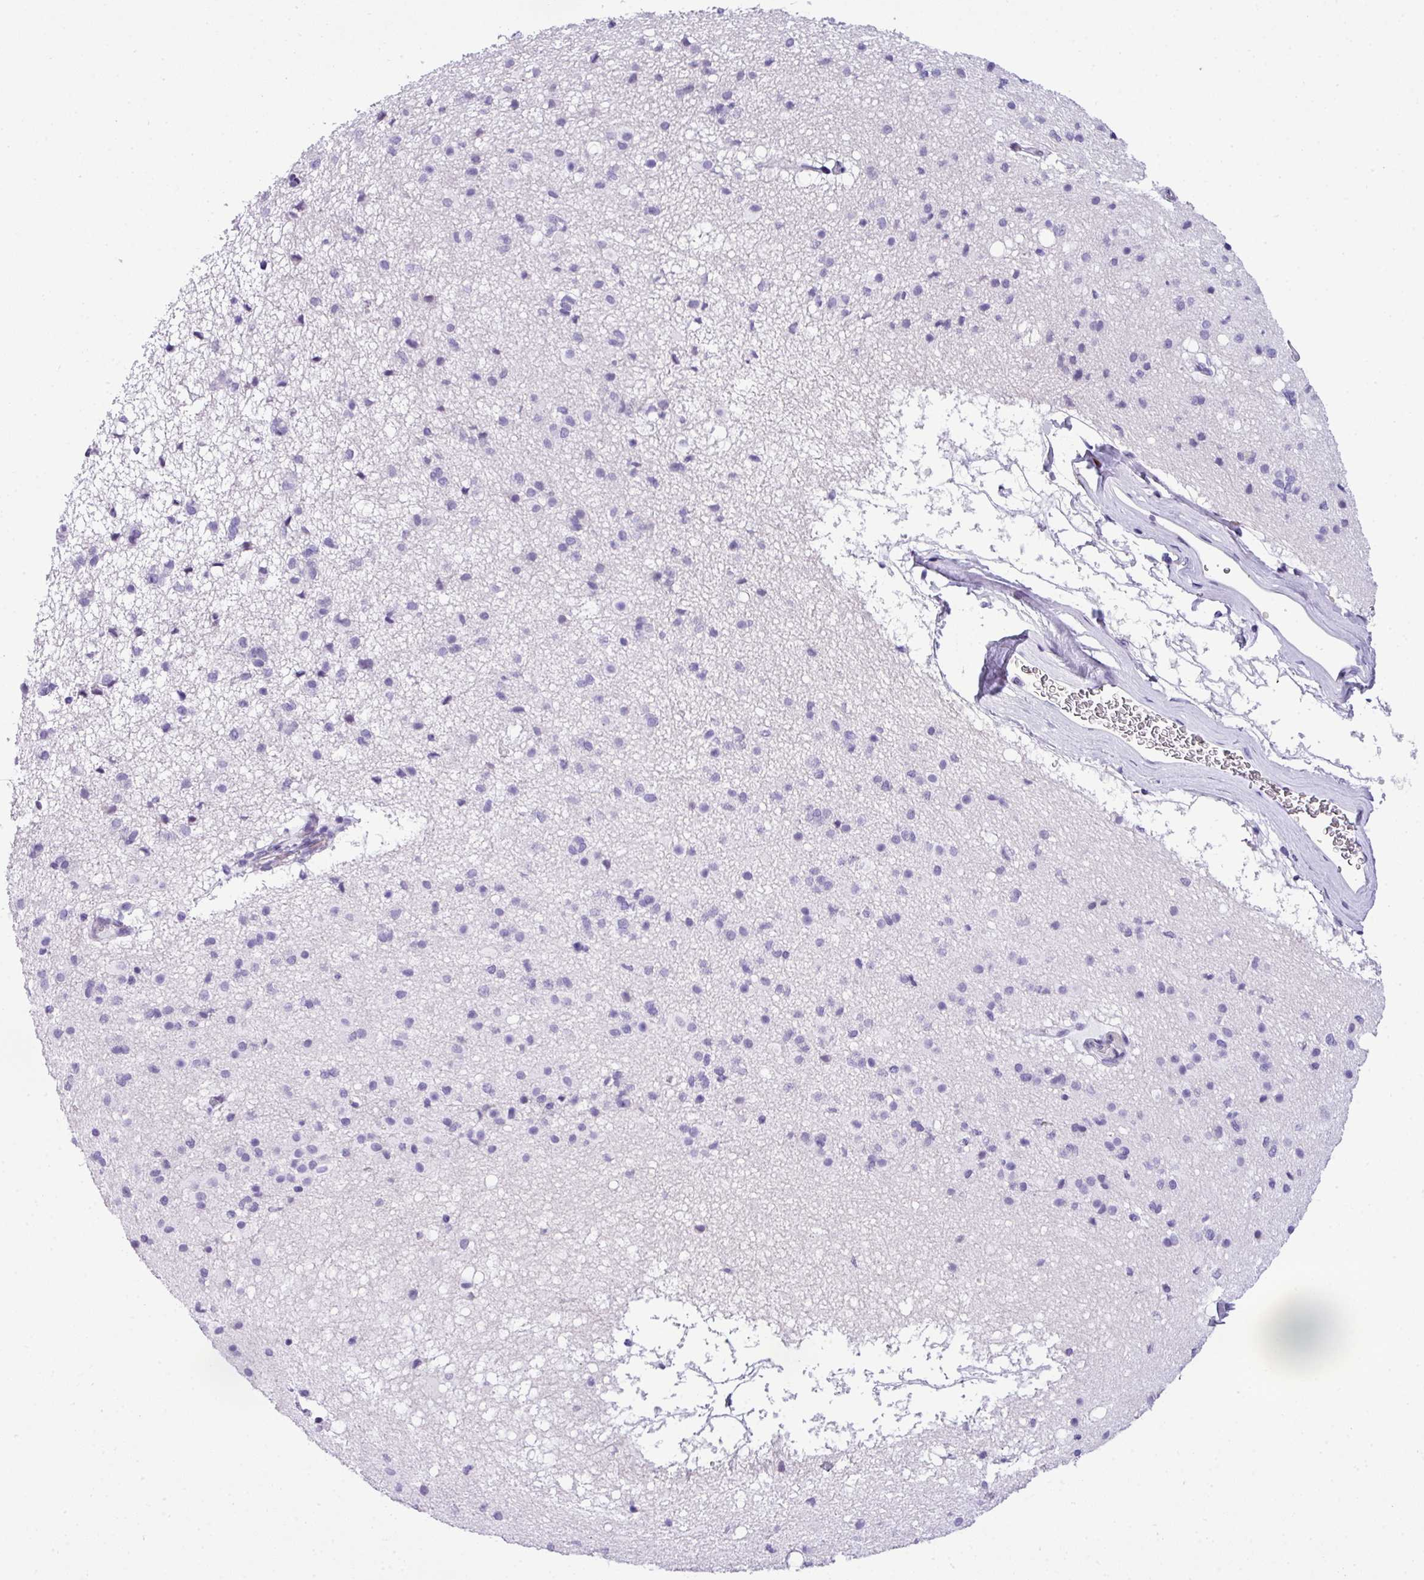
{"staining": {"intensity": "negative", "quantity": "none", "location": "none"}, "tissue": "caudate", "cell_type": "Glial cells", "image_type": "normal", "snomed": [{"axis": "morphology", "description": "Normal tissue, NOS"}, {"axis": "topography", "description": "Lateral ventricle wall"}], "caption": "The micrograph displays no significant staining in glial cells of caudate. (DAB (3,3'-diaminobenzidine) IHC with hematoxylin counter stain).", "gene": "MUC21", "patient": {"sex": "male", "age": 58}}